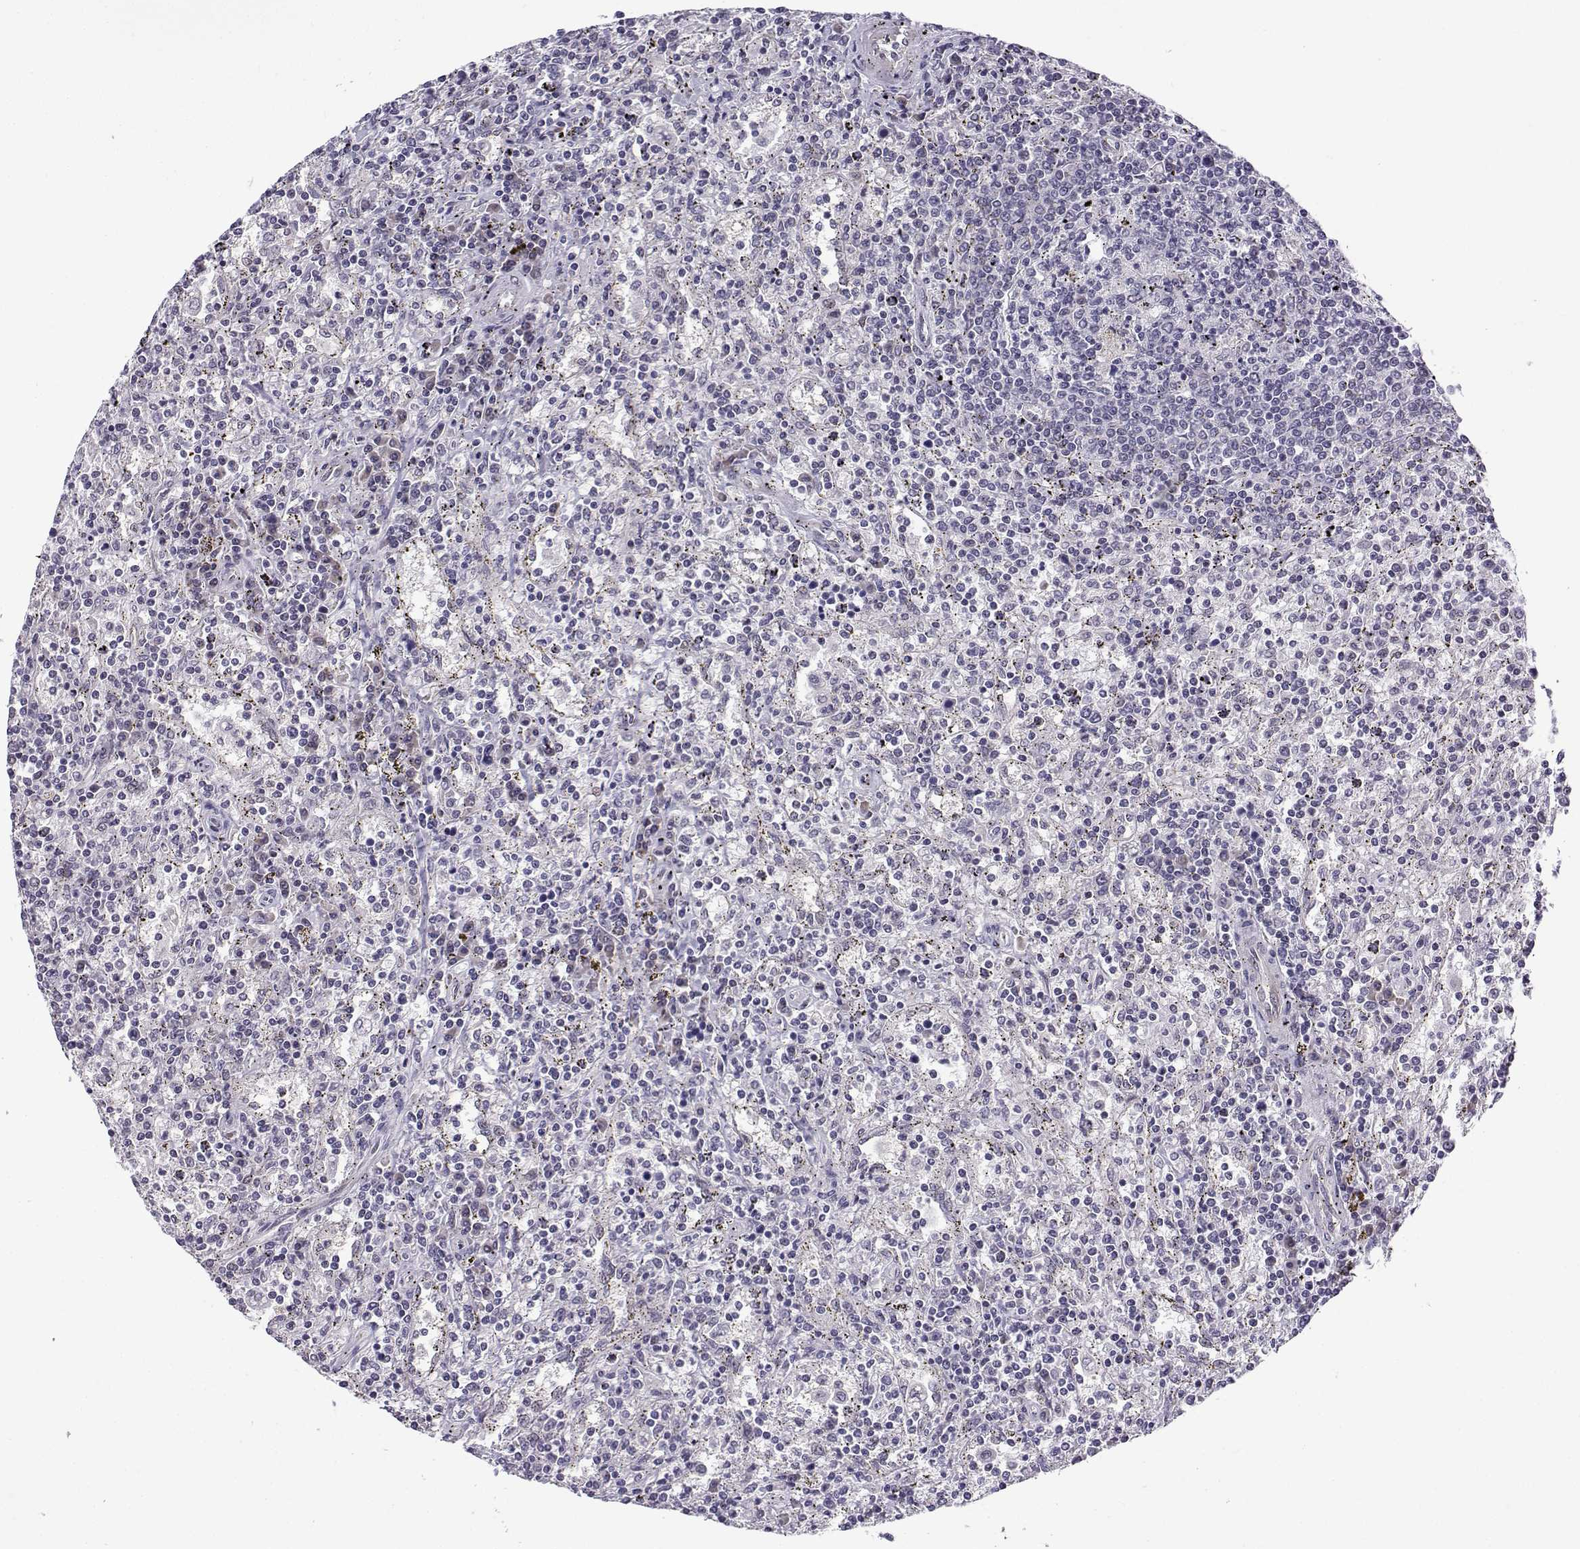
{"staining": {"intensity": "negative", "quantity": "none", "location": "none"}, "tissue": "lymphoma", "cell_type": "Tumor cells", "image_type": "cancer", "snomed": [{"axis": "morphology", "description": "Malignant lymphoma, non-Hodgkin's type, Low grade"}, {"axis": "topography", "description": "Spleen"}], "caption": "Tumor cells show no significant protein positivity in low-grade malignant lymphoma, non-Hodgkin's type.", "gene": "FGF3", "patient": {"sex": "male", "age": 62}}